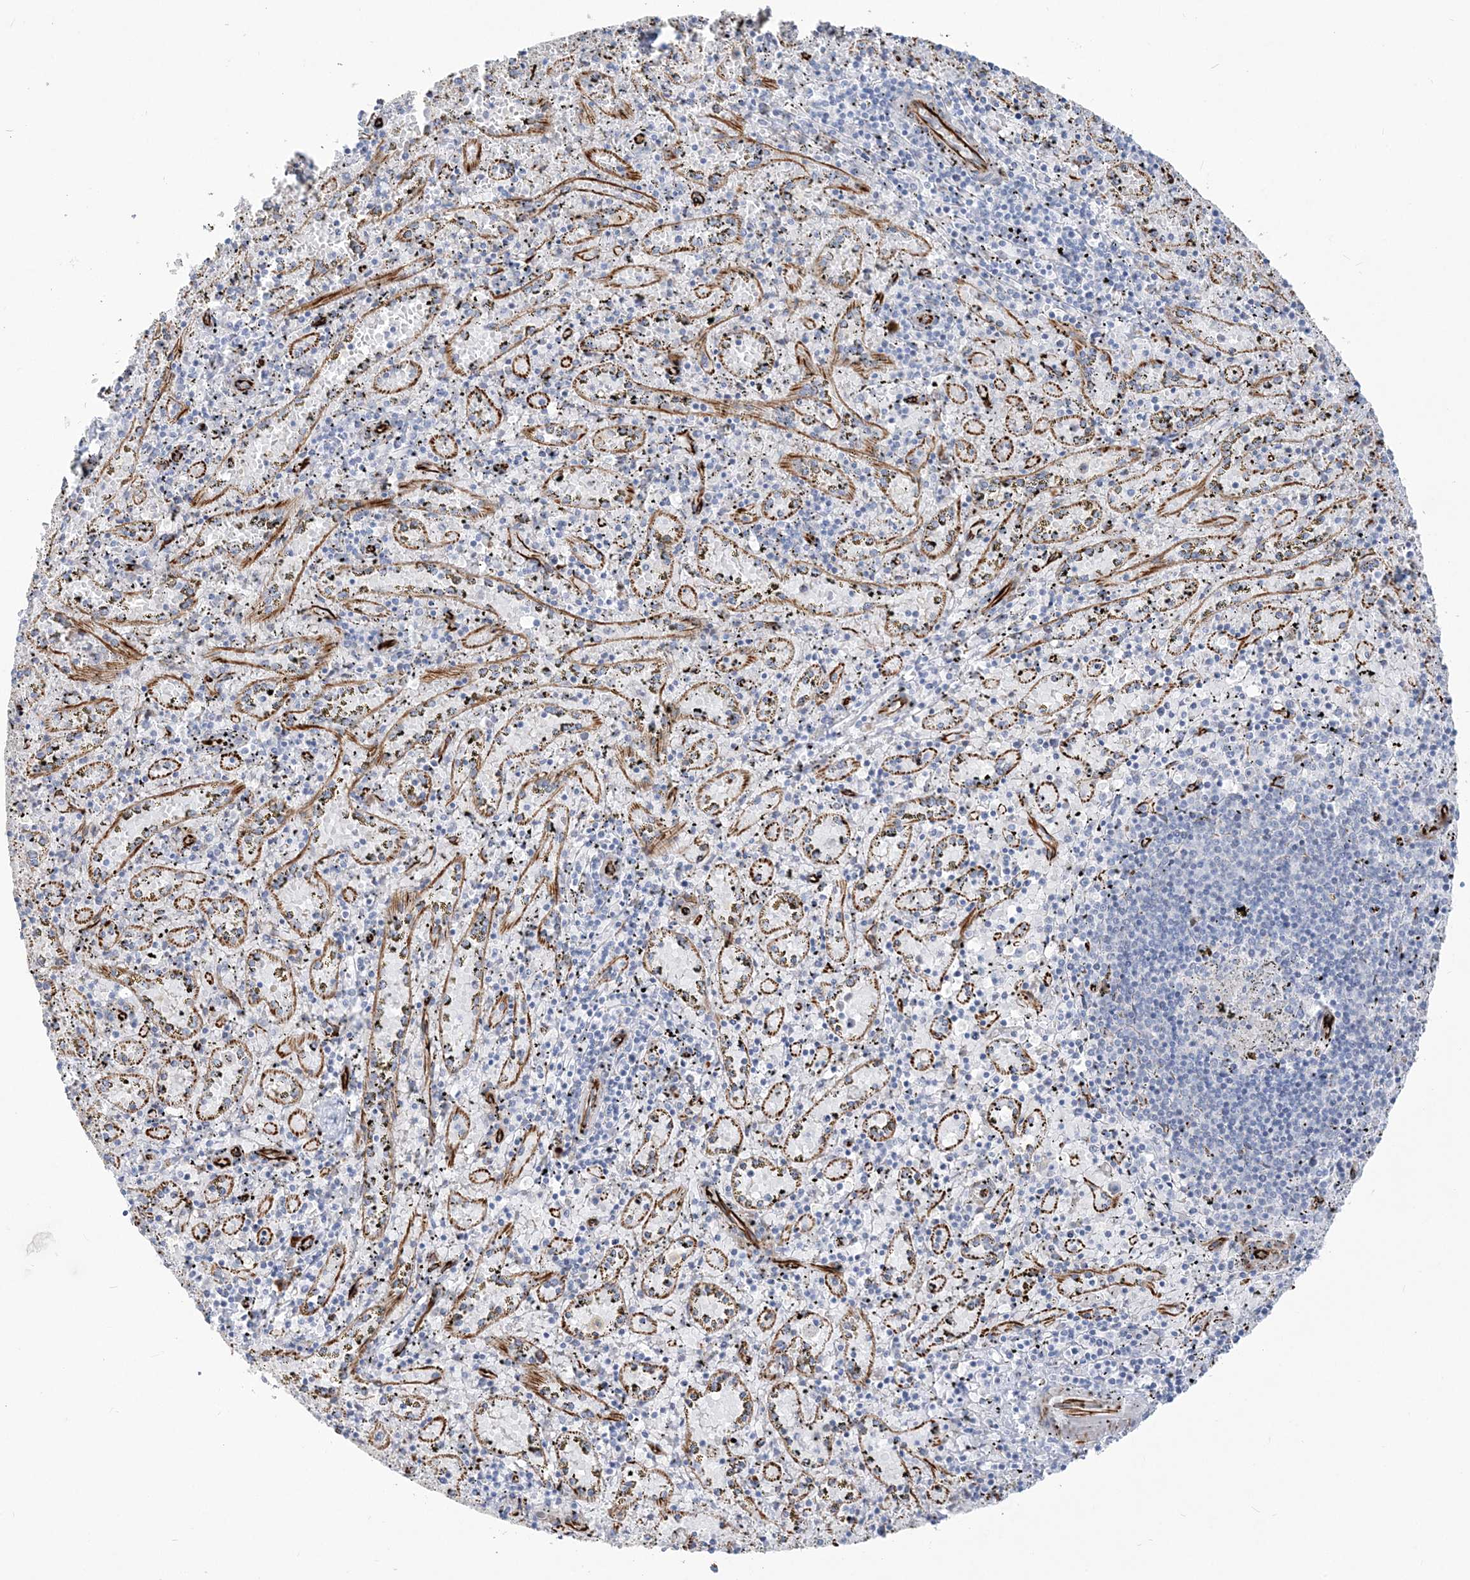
{"staining": {"intensity": "negative", "quantity": "none", "location": "none"}, "tissue": "spleen", "cell_type": "Cells in red pulp", "image_type": "normal", "snomed": [{"axis": "morphology", "description": "Normal tissue, NOS"}, {"axis": "topography", "description": "Spleen"}], "caption": "This is a histopathology image of immunohistochemistry (IHC) staining of unremarkable spleen, which shows no expression in cells in red pulp. Brightfield microscopy of IHC stained with DAB (3,3'-diaminobenzidine) (brown) and hematoxylin (blue), captured at high magnification.", "gene": "PPIL6", "patient": {"sex": "male", "age": 11}}